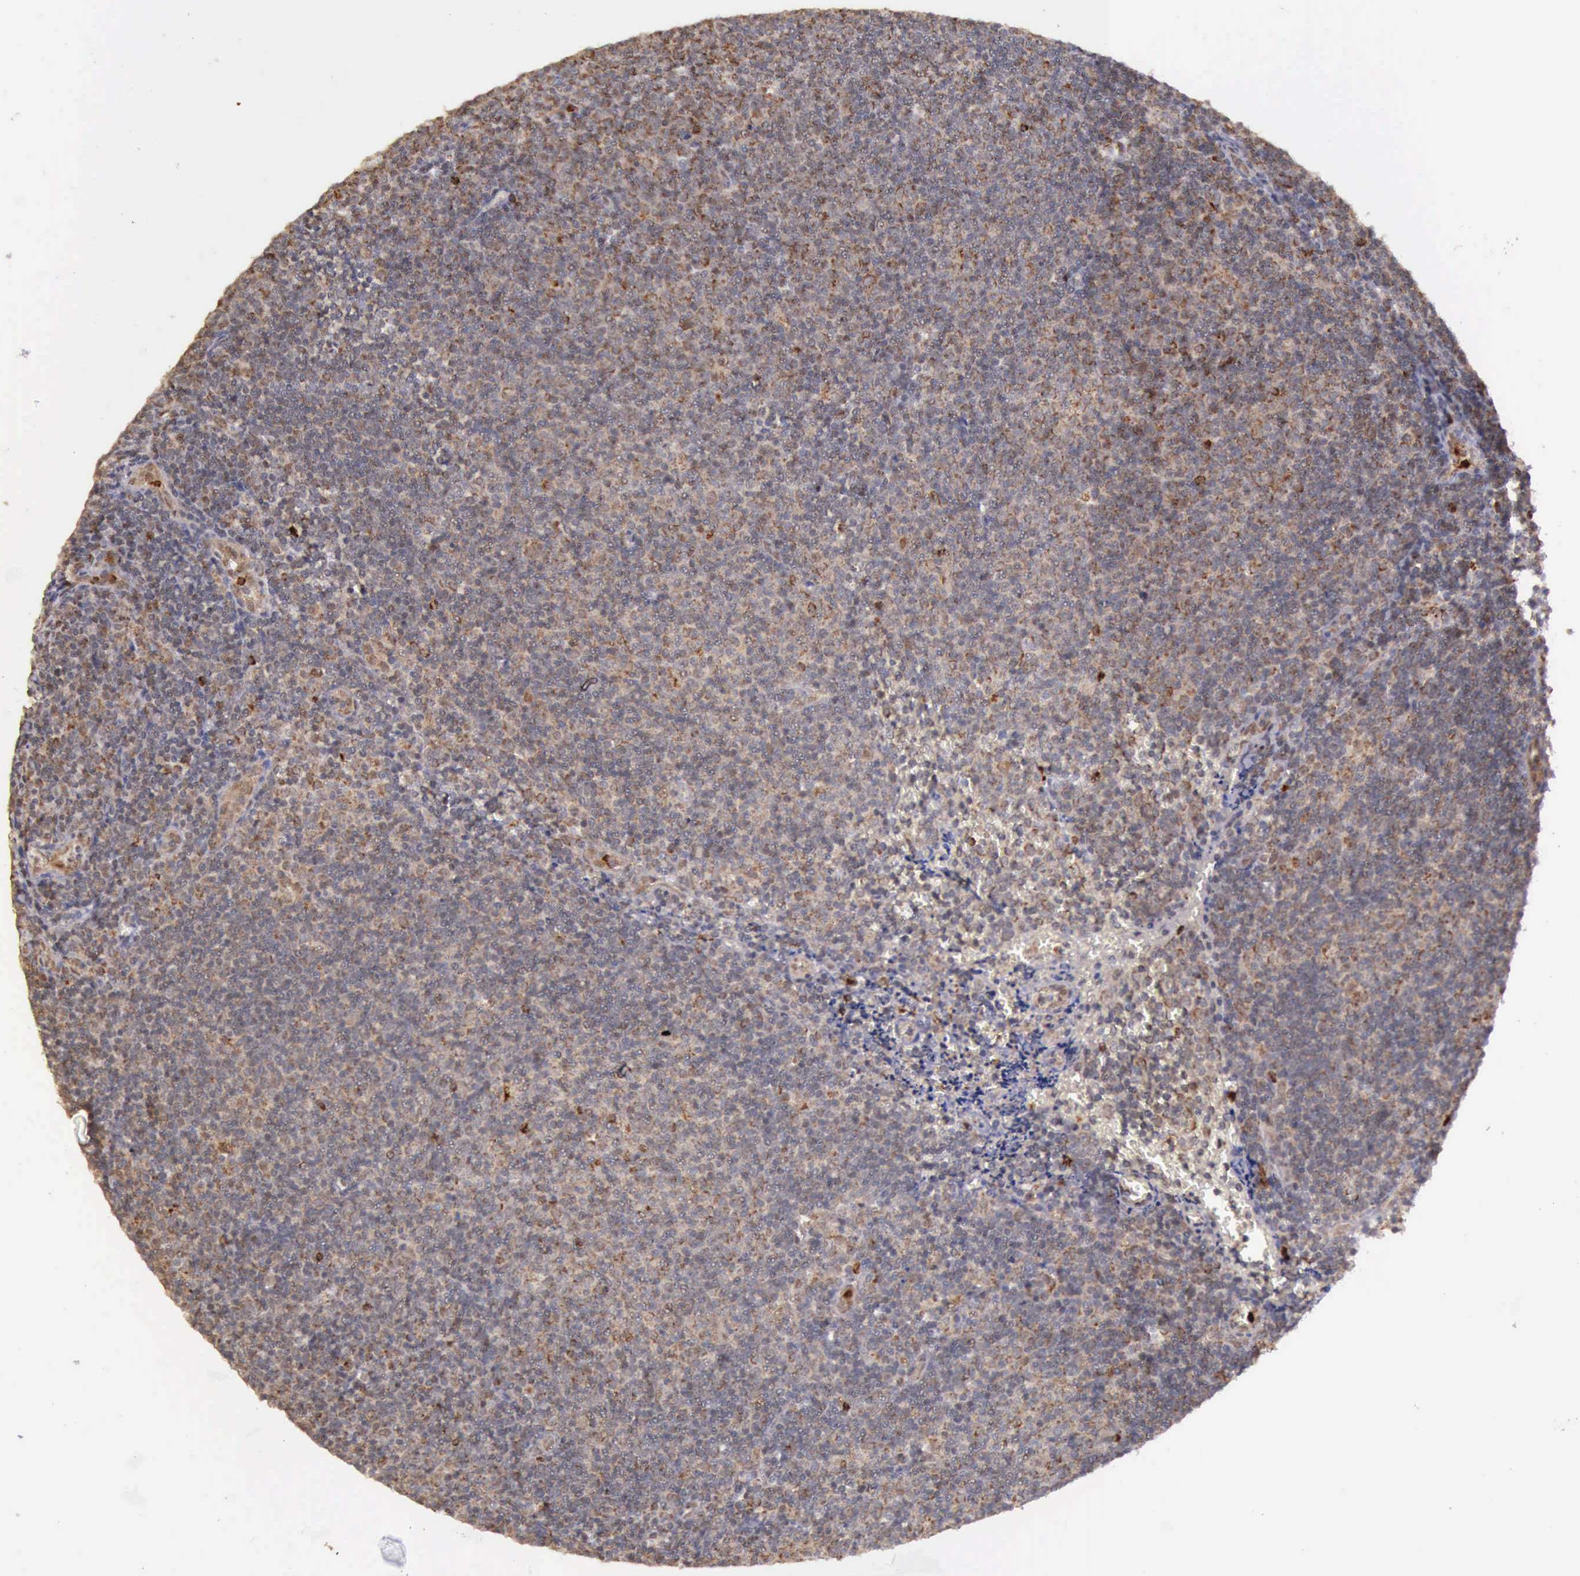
{"staining": {"intensity": "moderate", "quantity": ">75%", "location": "cytoplasmic/membranous"}, "tissue": "lymphoma", "cell_type": "Tumor cells", "image_type": "cancer", "snomed": [{"axis": "morphology", "description": "Malignant lymphoma, non-Hodgkin's type, Low grade"}, {"axis": "topography", "description": "Lymph node"}], "caption": "Brown immunohistochemical staining in lymphoma reveals moderate cytoplasmic/membranous expression in about >75% of tumor cells.", "gene": "ARMCX3", "patient": {"sex": "male", "age": 49}}